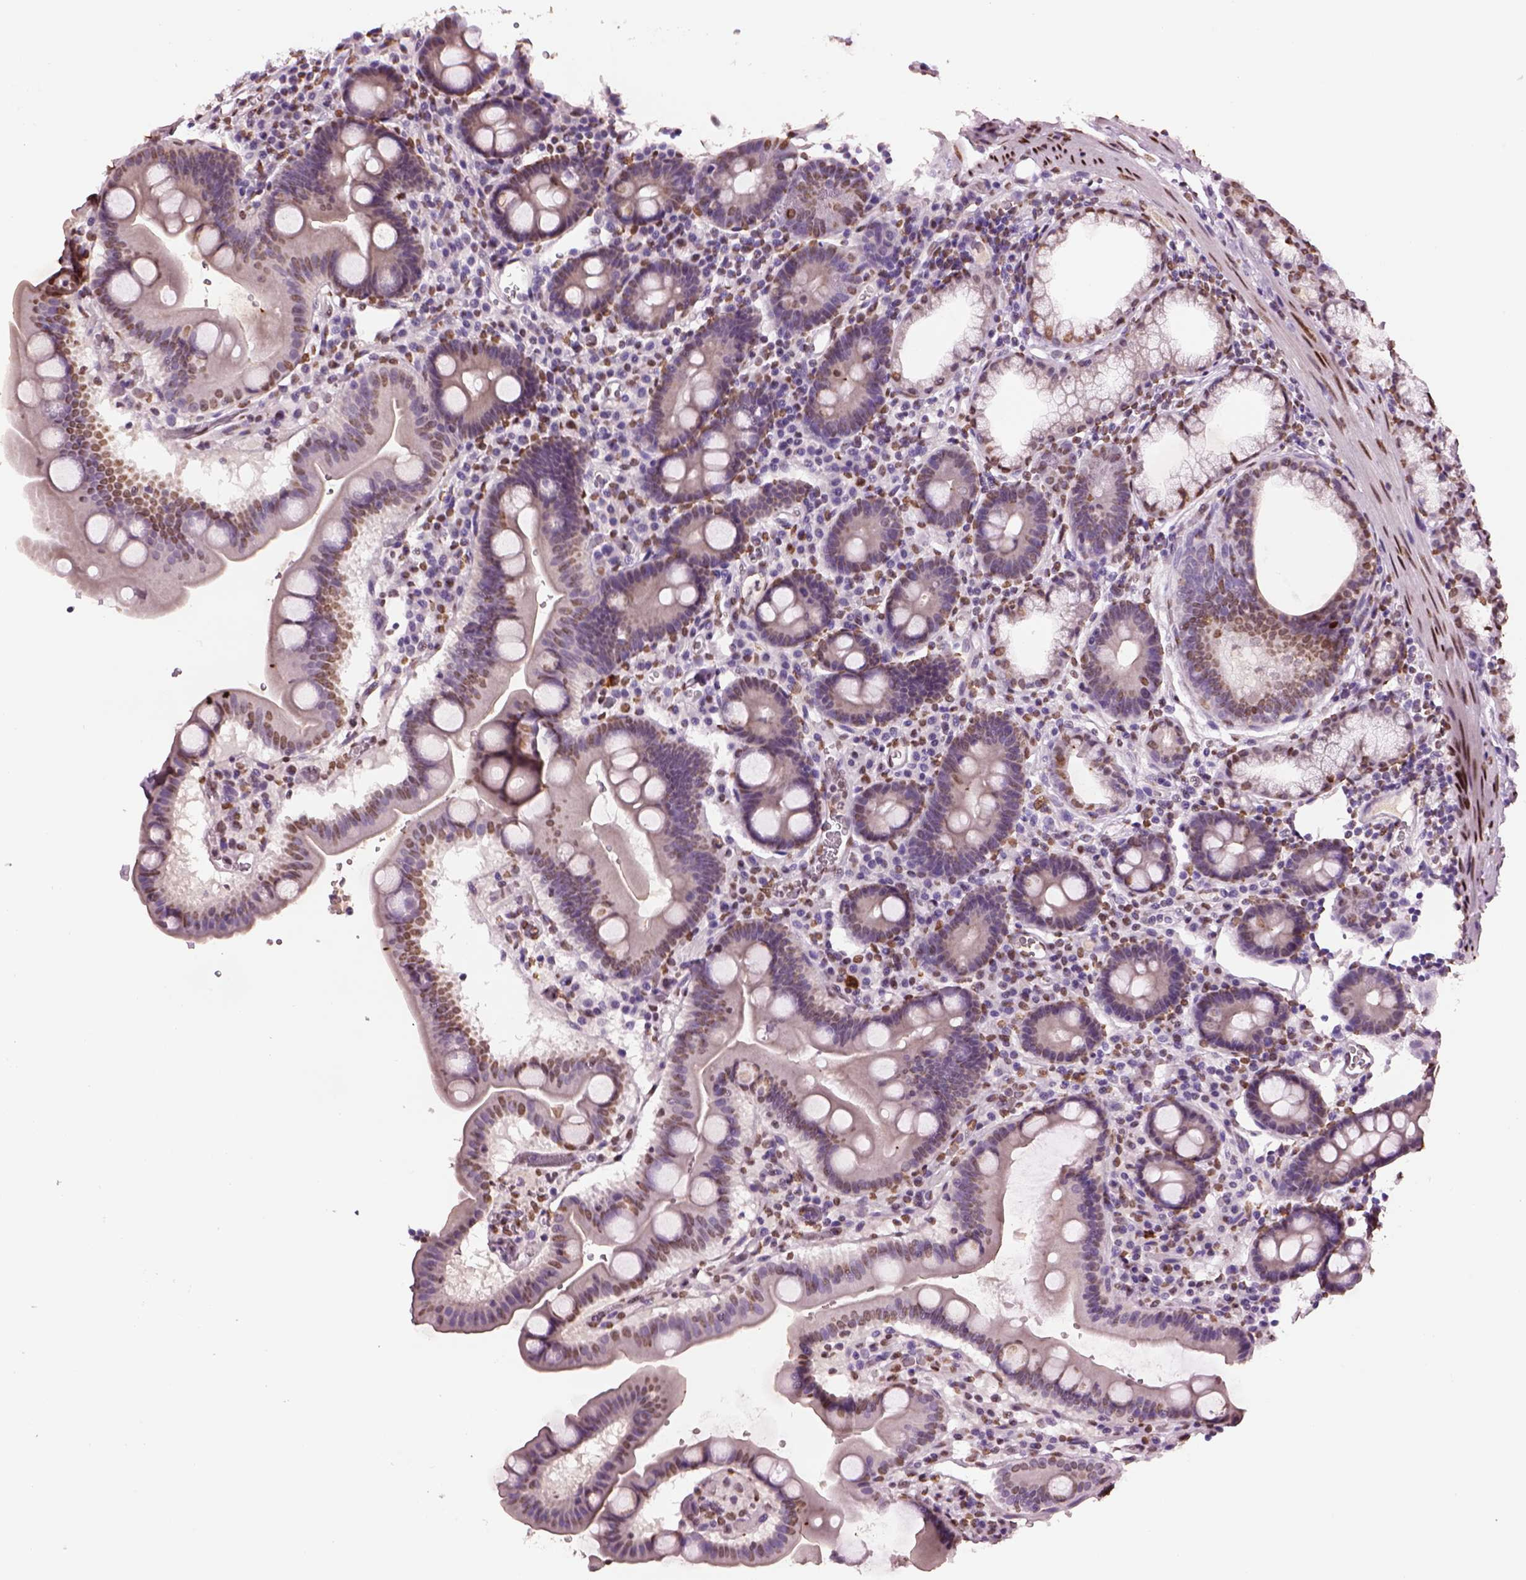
{"staining": {"intensity": "moderate", "quantity": "25%-75%", "location": "nuclear"}, "tissue": "duodenum", "cell_type": "Glandular cells", "image_type": "normal", "snomed": [{"axis": "morphology", "description": "Normal tissue, NOS"}, {"axis": "topography", "description": "Duodenum"}], "caption": "Glandular cells exhibit moderate nuclear positivity in approximately 25%-75% of cells in benign duodenum.", "gene": "DDX3X", "patient": {"sex": "male", "age": 59}}